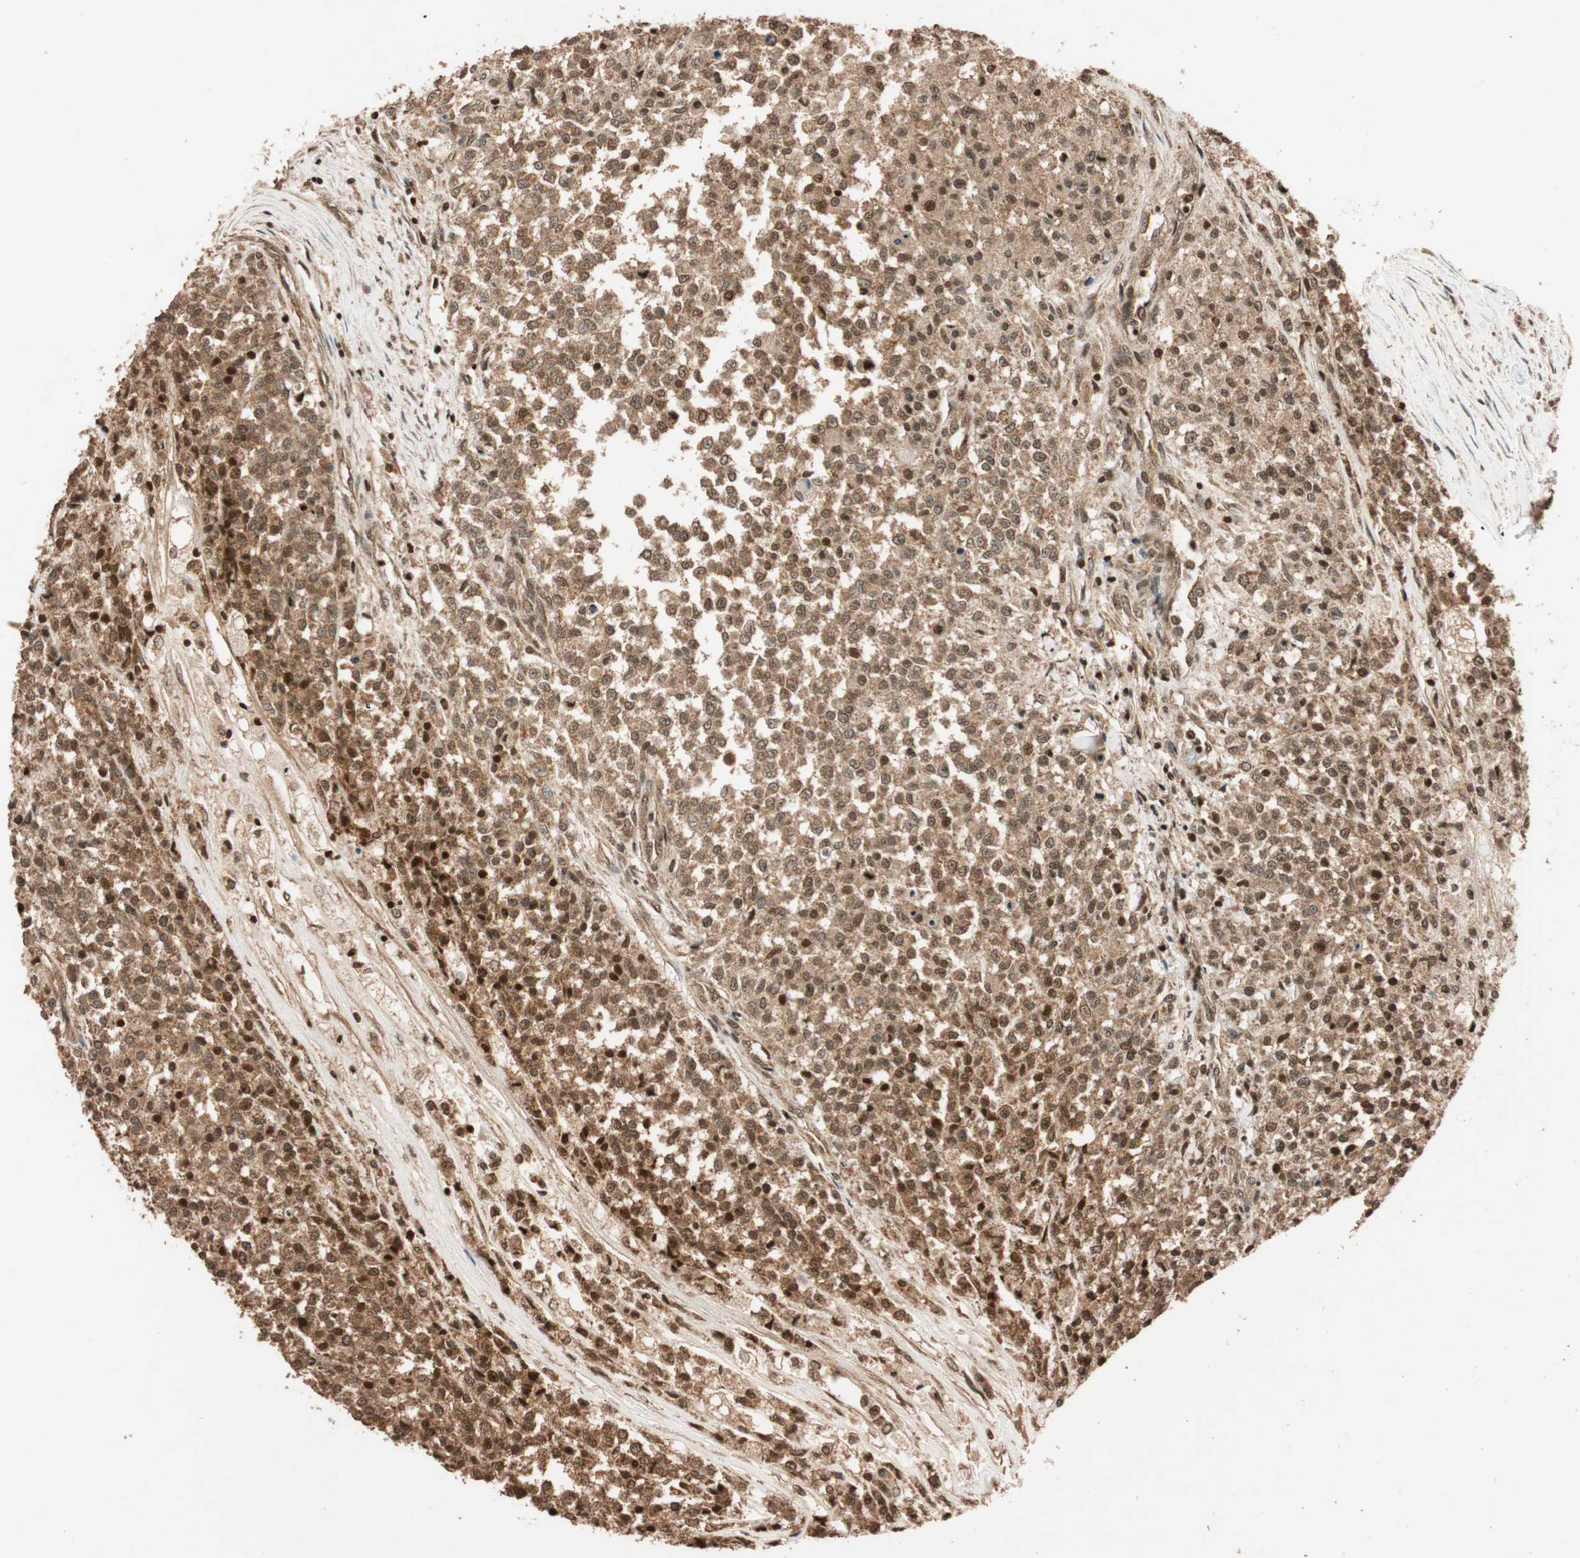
{"staining": {"intensity": "strong", "quantity": ">75%", "location": "cytoplasmic/membranous,nuclear"}, "tissue": "testis cancer", "cell_type": "Tumor cells", "image_type": "cancer", "snomed": [{"axis": "morphology", "description": "Seminoma, NOS"}, {"axis": "topography", "description": "Testis"}], "caption": "This is an image of IHC staining of testis seminoma, which shows strong expression in the cytoplasmic/membranous and nuclear of tumor cells.", "gene": "ALKBH5", "patient": {"sex": "male", "age": 59}}